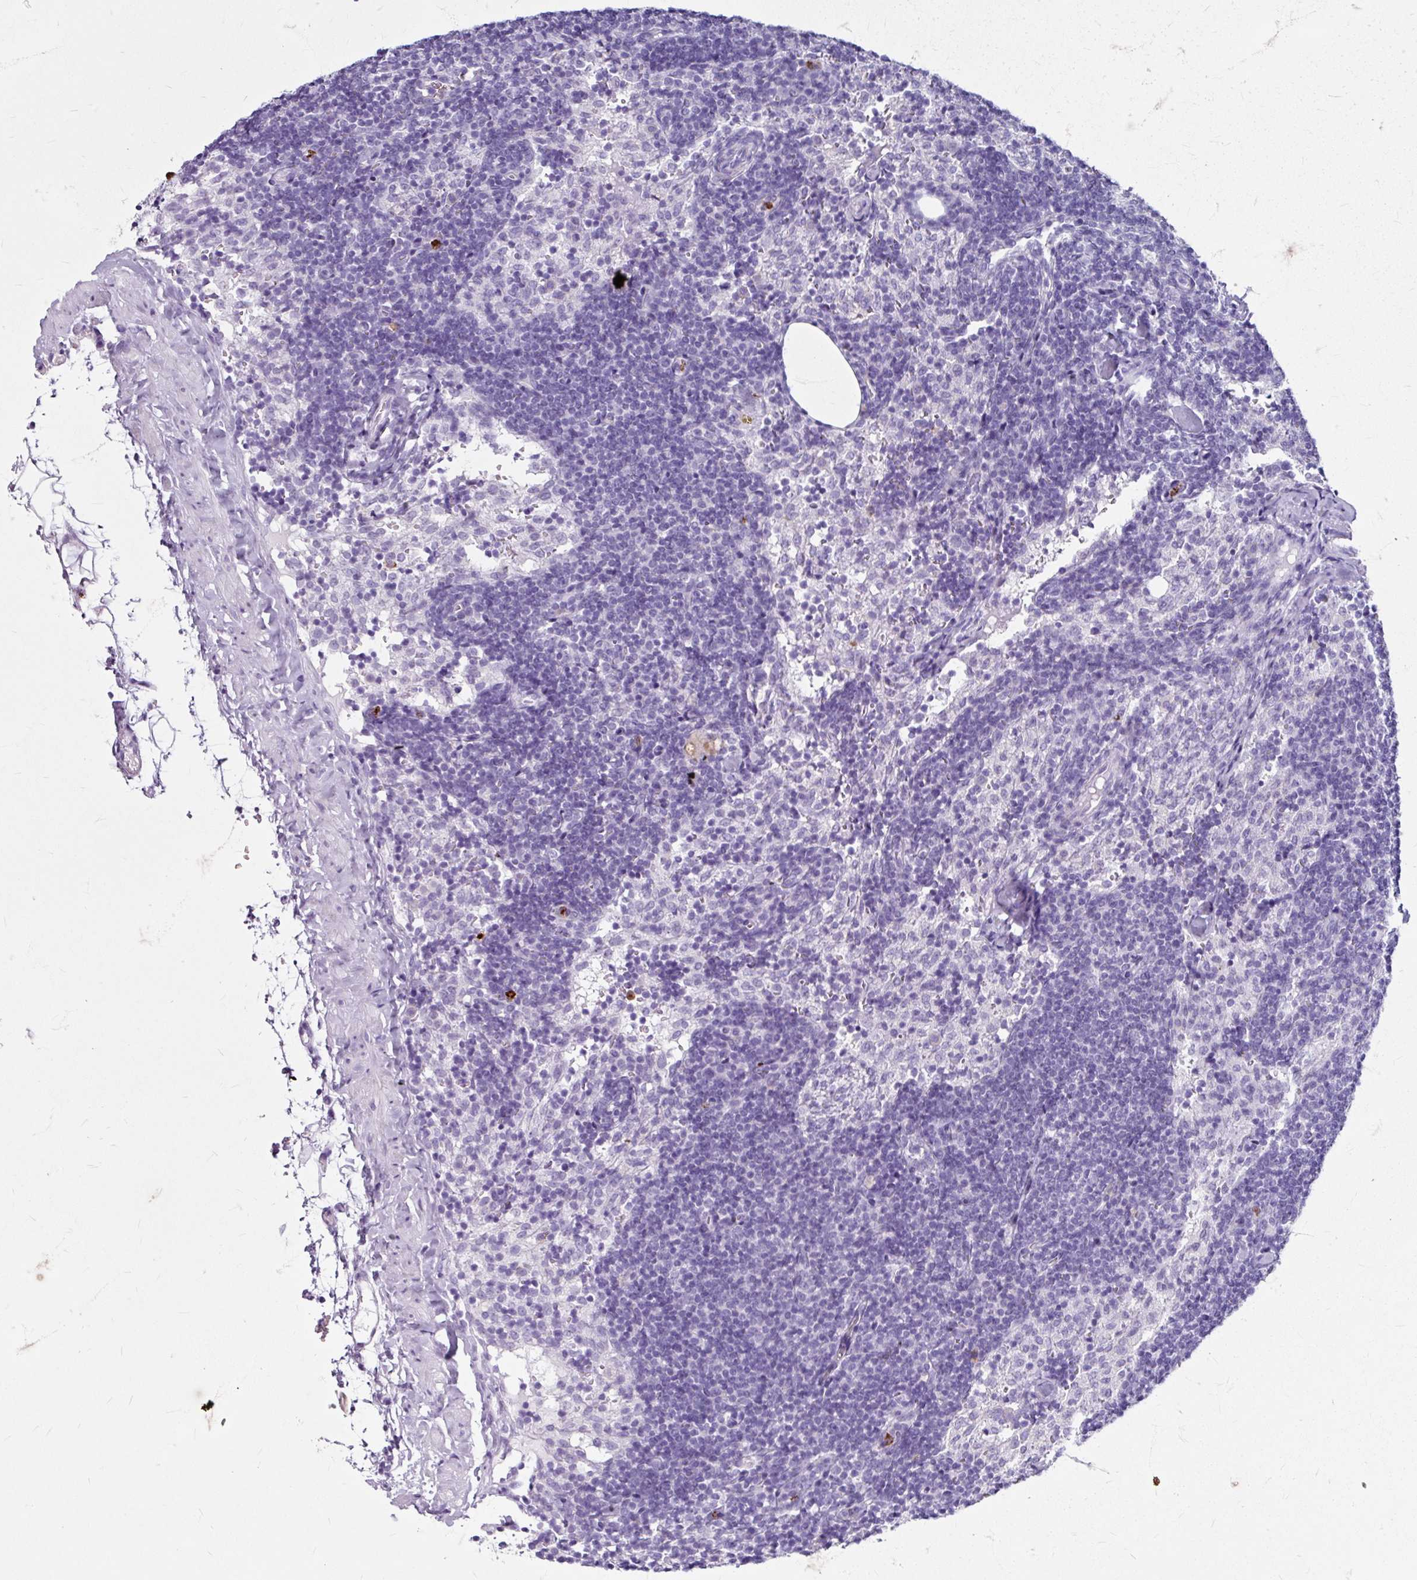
{"staining": {"intensity": "negative", "quantity": "none", "location": "none"}, "tissue": "lymph node", "cell_type": "Germinal center cells", "image_type": "normal", "snomed": [{"axis": "morphology", "description": "Normal tissue, NOS"}, {"axis": "topography", "description": "Lymph node"}], "caption": "Immunohistochemical staining of unremarkable lymph node displays no significant positivity in germinal center cells. Brightfield microscopy of immunohistochemistry (IHC) stained with DAB (3,3'-diaminobenzidine) (brown) and hematoxylin (blue), captured at high magnification.", "gene": "ANKRD1", "patient": {"sex": "female", "age": 52}}